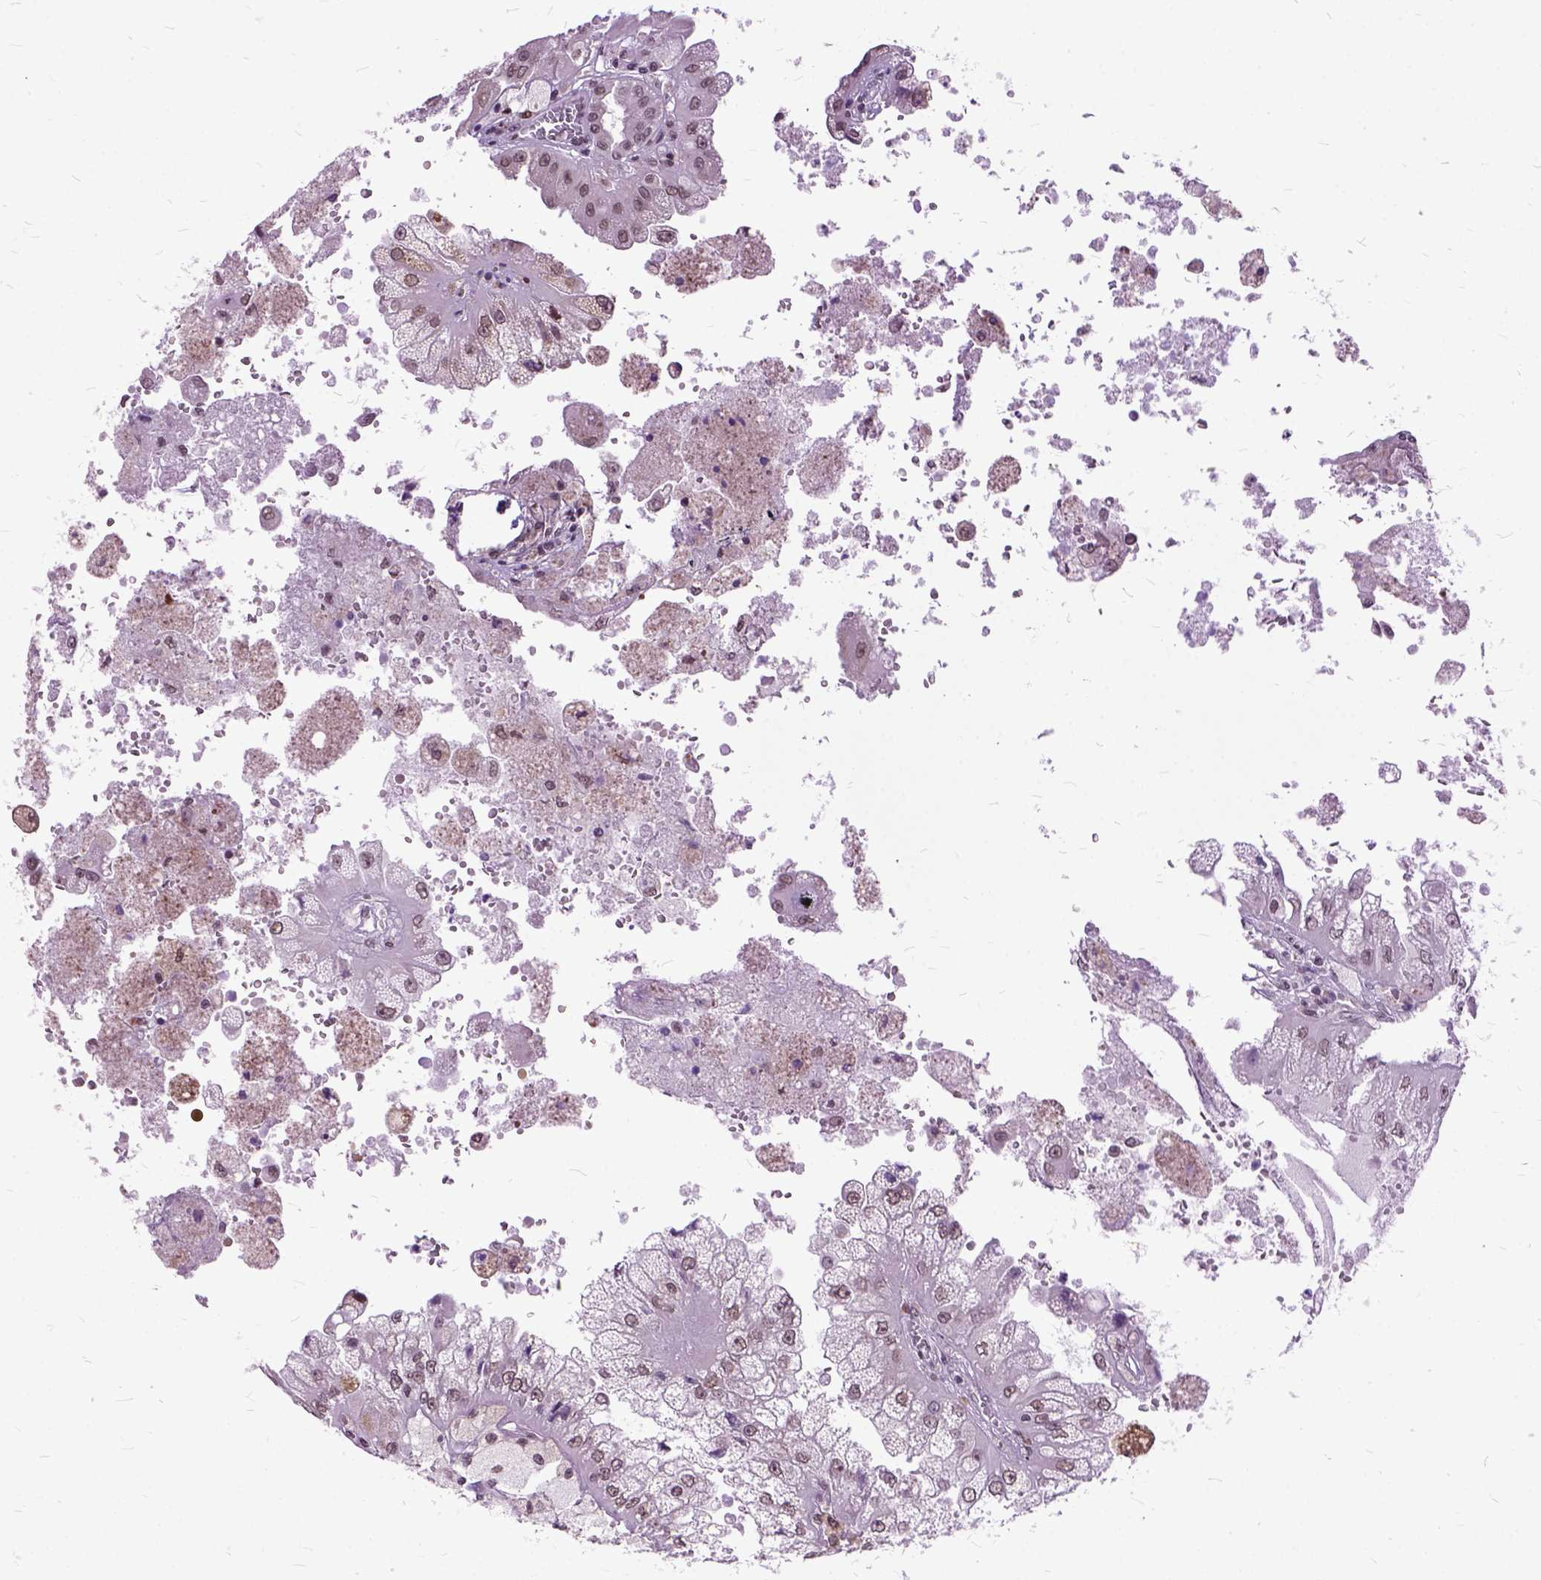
{"staining": {"intensity": "weak", "quantity": ">75%", "location": "nuclear"}, "tissue": "renal cancer", "cell_type": "Tumor cells", "image_type": "cancer", "snomed": [{"axis": "morphology", "description": "Adenocarcinoma, NOS"}, {"axis": "topography", "description": "Kidney"}], "caption": "DAB immunohistochemical staining of human adenocarcinoma (renal) displays weak nuclear protein expression in approximately >75% of tumor cells.", "gene": "ORC5", "patient": {"sex": "male", "age": 58}}